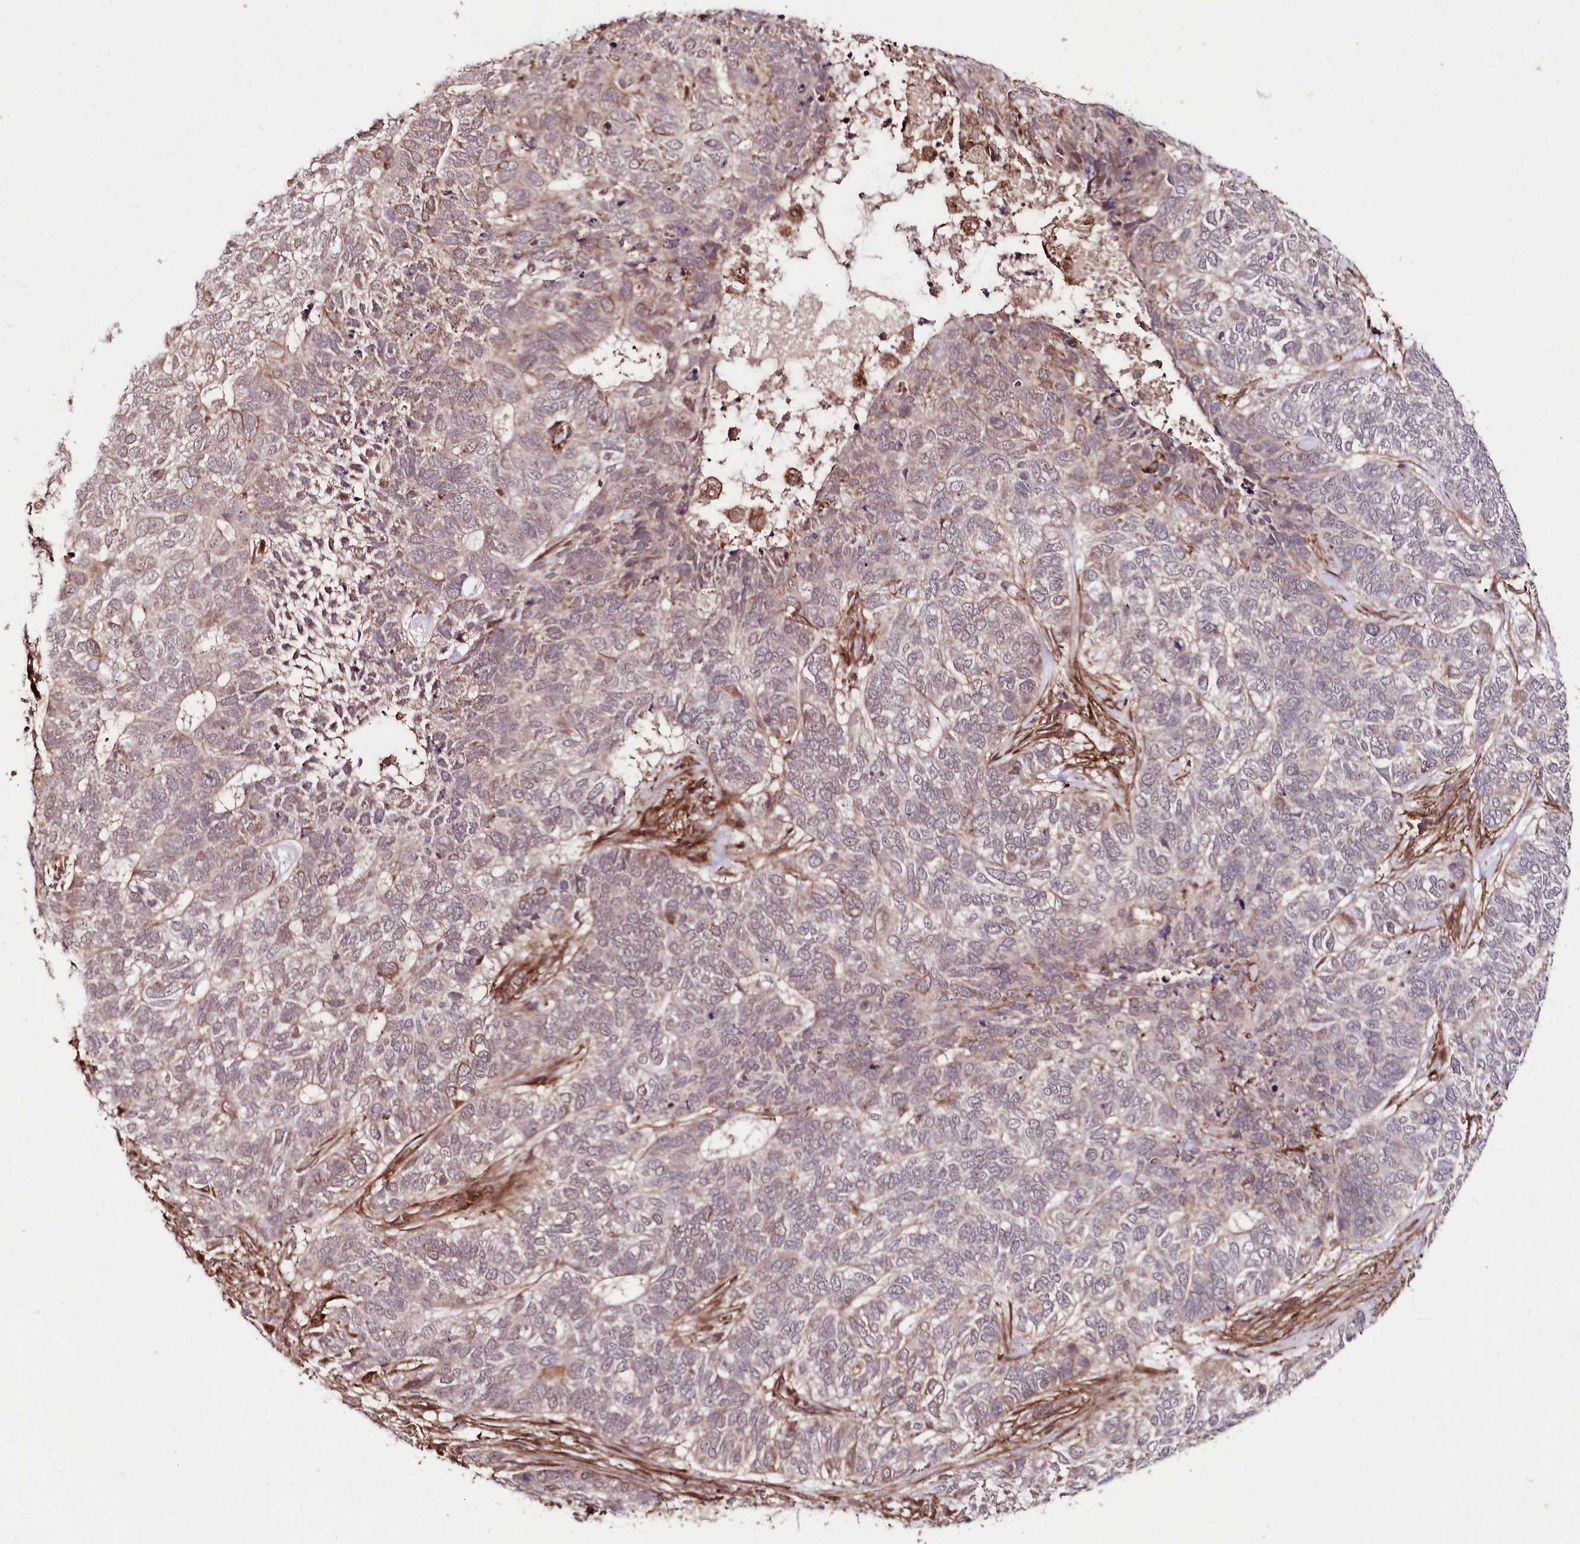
{"staining": {"intensity": "weak", "quantity": "<25%", "location": "cytoplasmic/membranous"}, "tissue": "skin cancer", "cell_type": "Tumor cells", "image_type": "cancer", "snomed": [{"axis": "morphology", "description": "Basal cell carcinoma"}, {"axis": "topography", "description": "Skin"}], "caption": "Immunohistochemistry (IHC) of human skin basal cell carcinoma shows no expression in tumor cells.", "gene": "PHLDB1", "patient": {"sex": "female", "age": 65}}